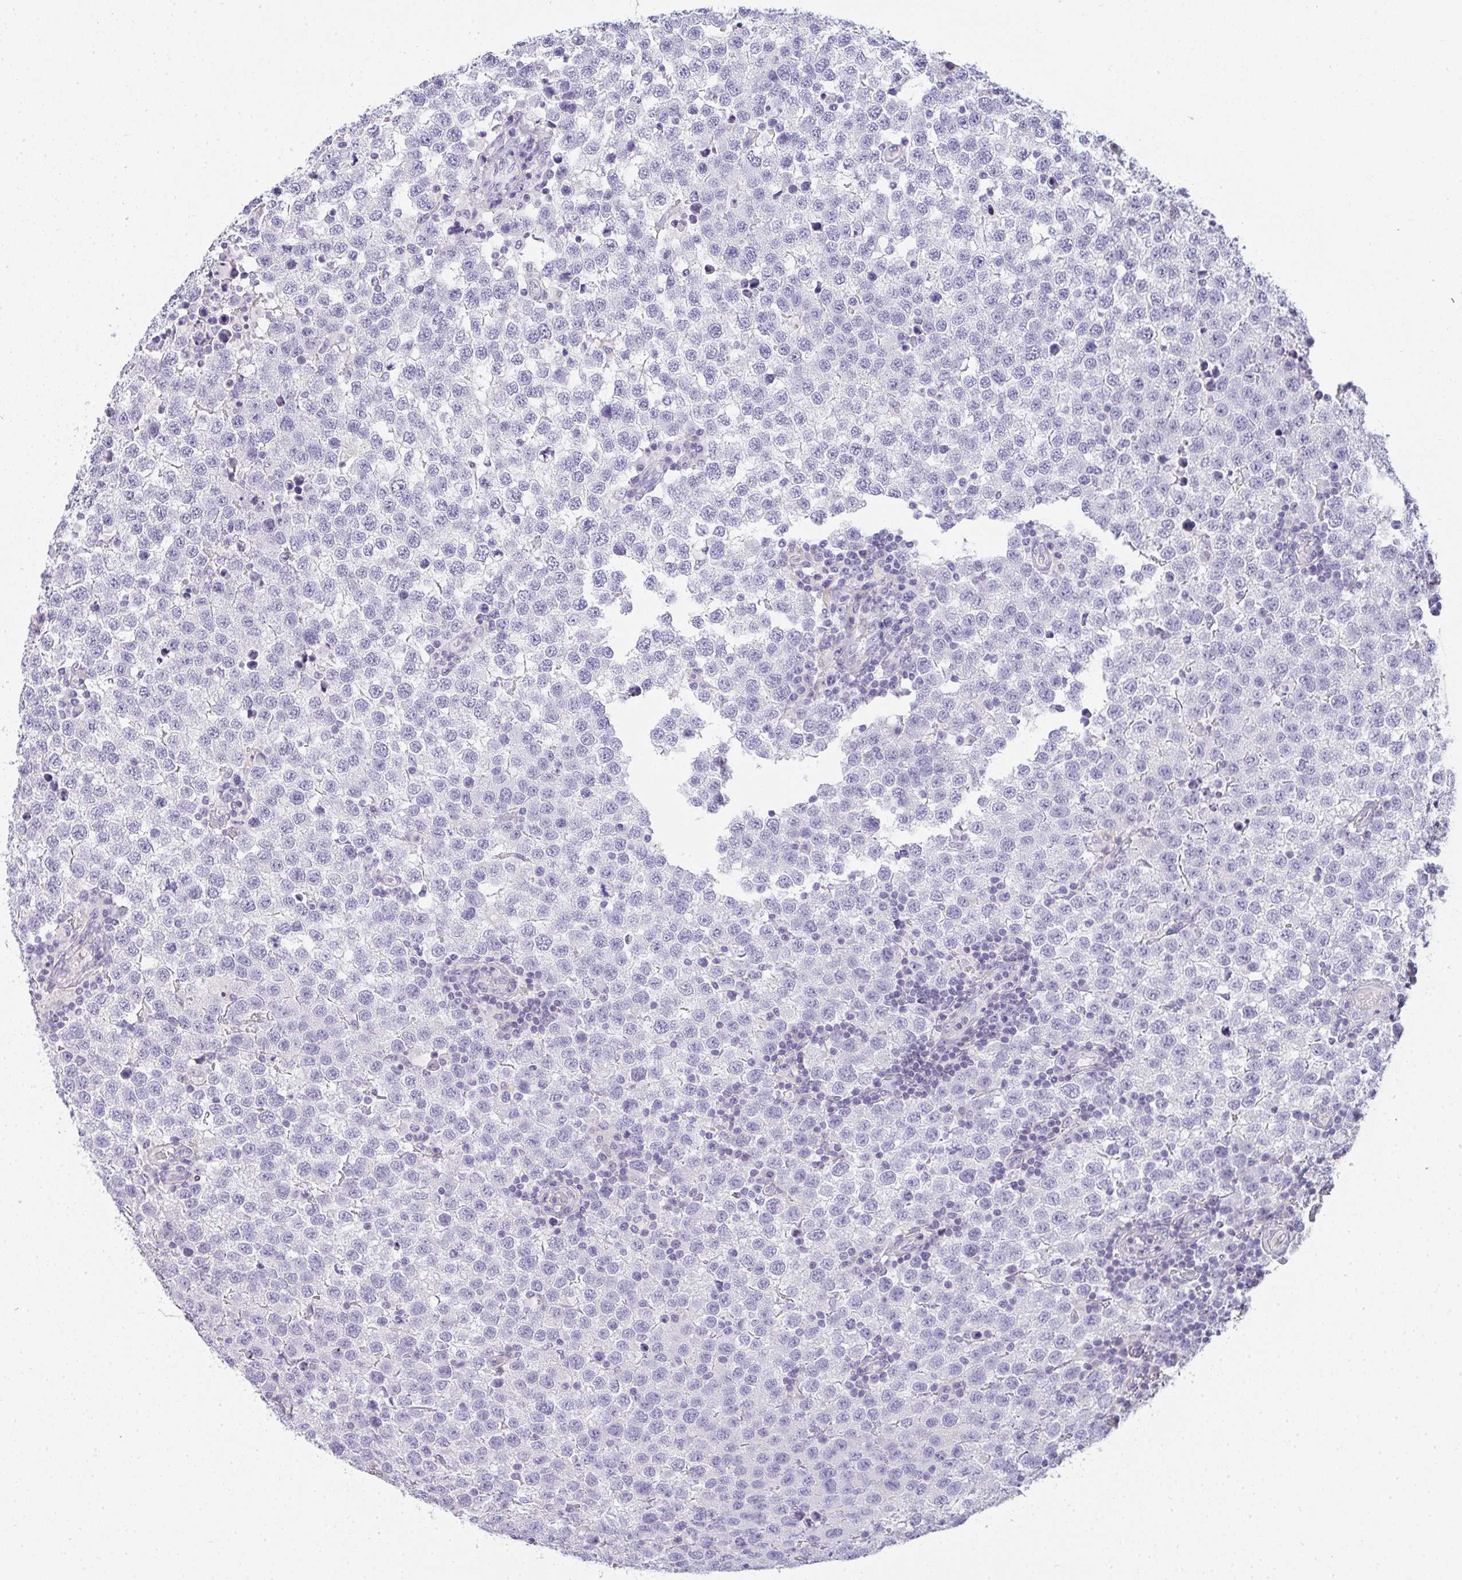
{"staining": {"intensity": "negative", "quantity": "none", "location": "none"}, "tissue": "testis cancer", "cell_type": "Tumor cells", "image_type": "cancer", "snomed": [{"axis": "morphology", "description": "Seminoma, NOS"}, {"axis": "topography", "description": "Testis"}], "caption": "Tumor cells show no significant protein staining in testis seminoma.", "gene": "GSDMB", "patient": {"sex": "male", "age": 34}}